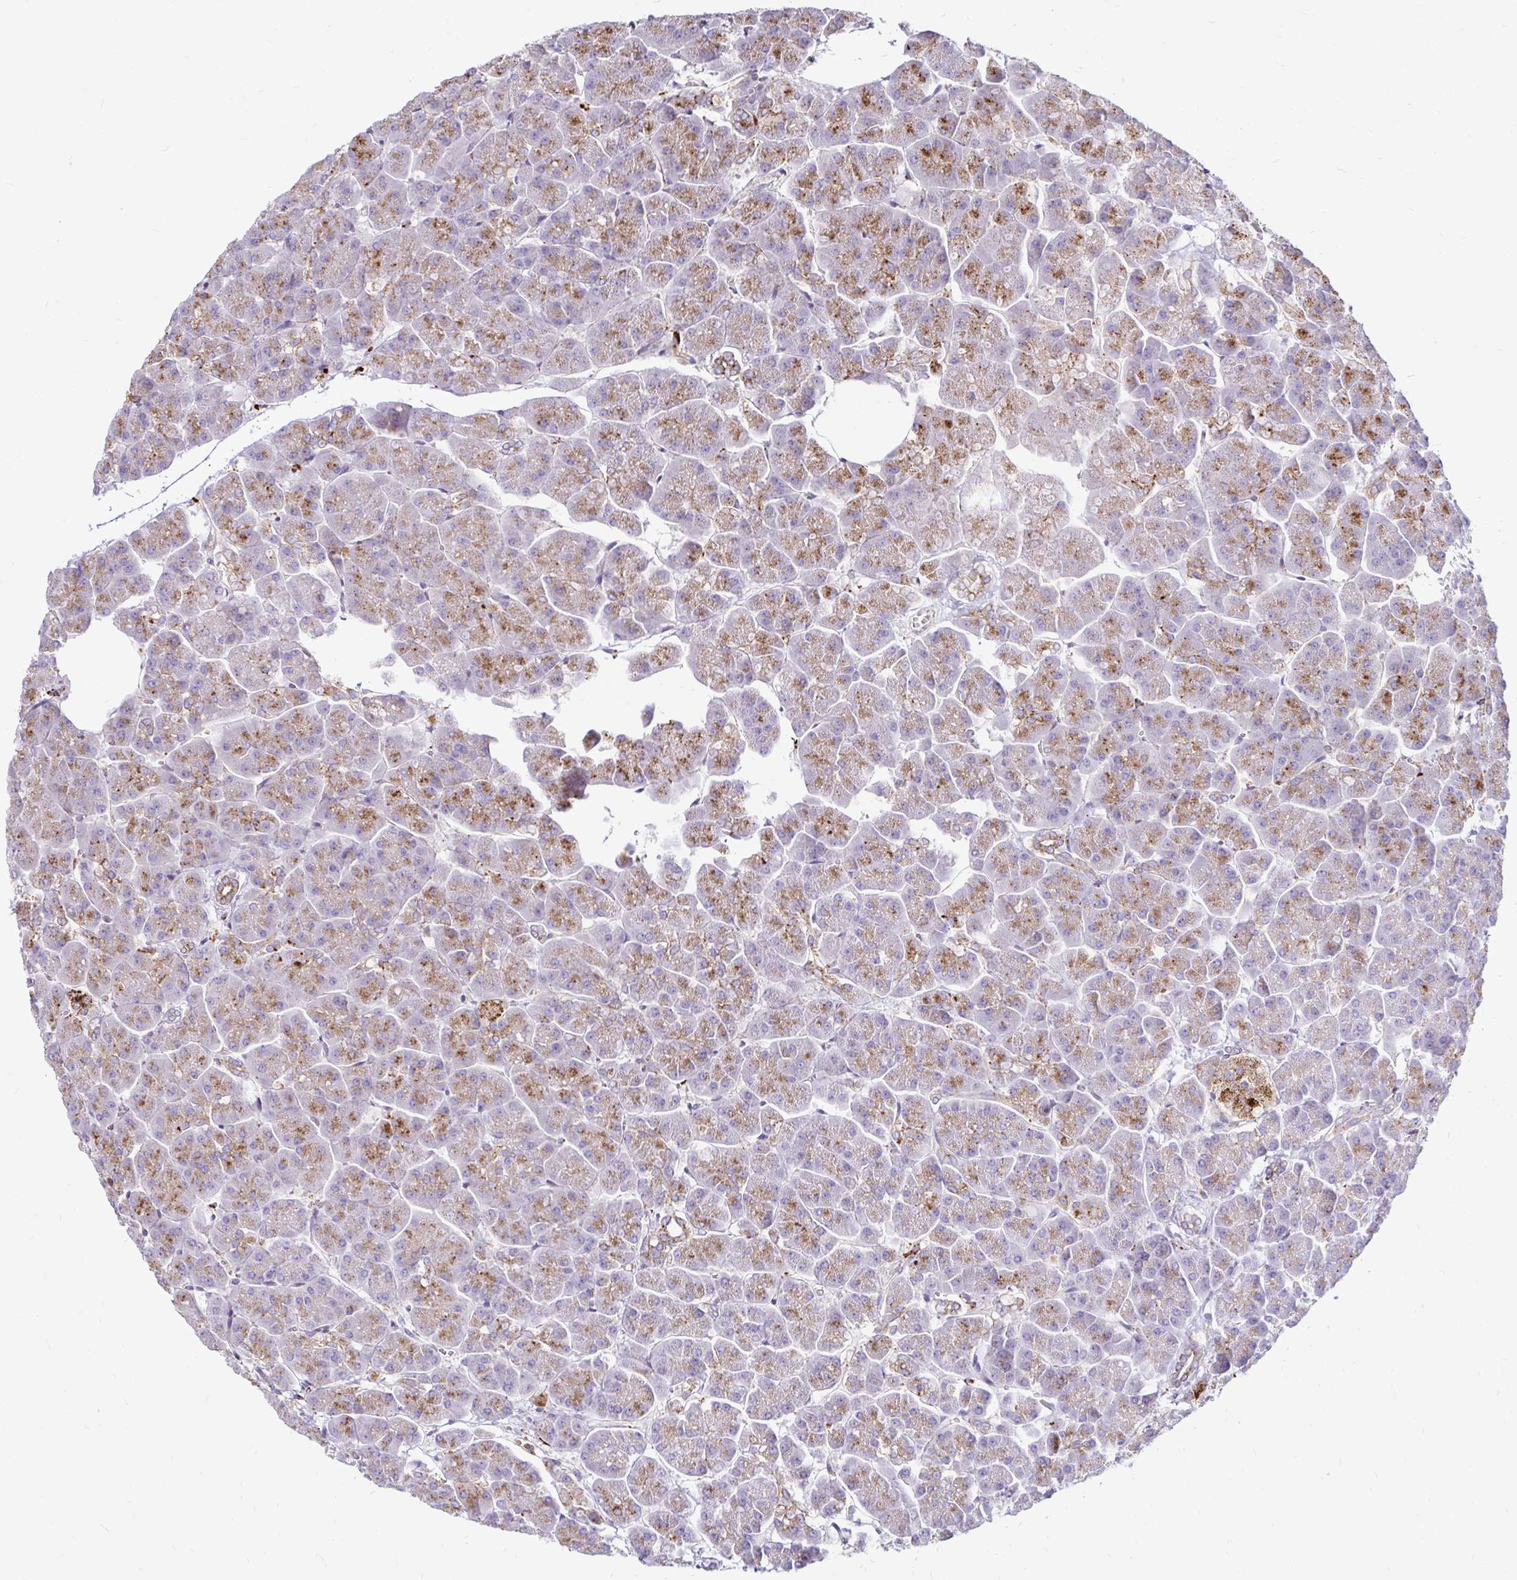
{"staining": {"intensity": "moderate", "quantity": ">75%", "location": "cytoplasmic/membranous"}, "tissue": "pancreas", "cell_type": "Exocrine glandular cells", "image_type": "normal", "snomed": [{"axis": "morphology", "description": "Normal tissue, NOS"}, {"axis": "topography", "description": "Pancreas"}, {"axis": "topography", "description": "Peripheral nerve tissue"}], "caption": "This is a histology image of IHC staining of benign pancreas, which shows moderate positivity in the cytoplasmic/membranous of exocrine glandular cells.", "gene": "FUCA1", "patient": {"sex": "male", "age": 54}}